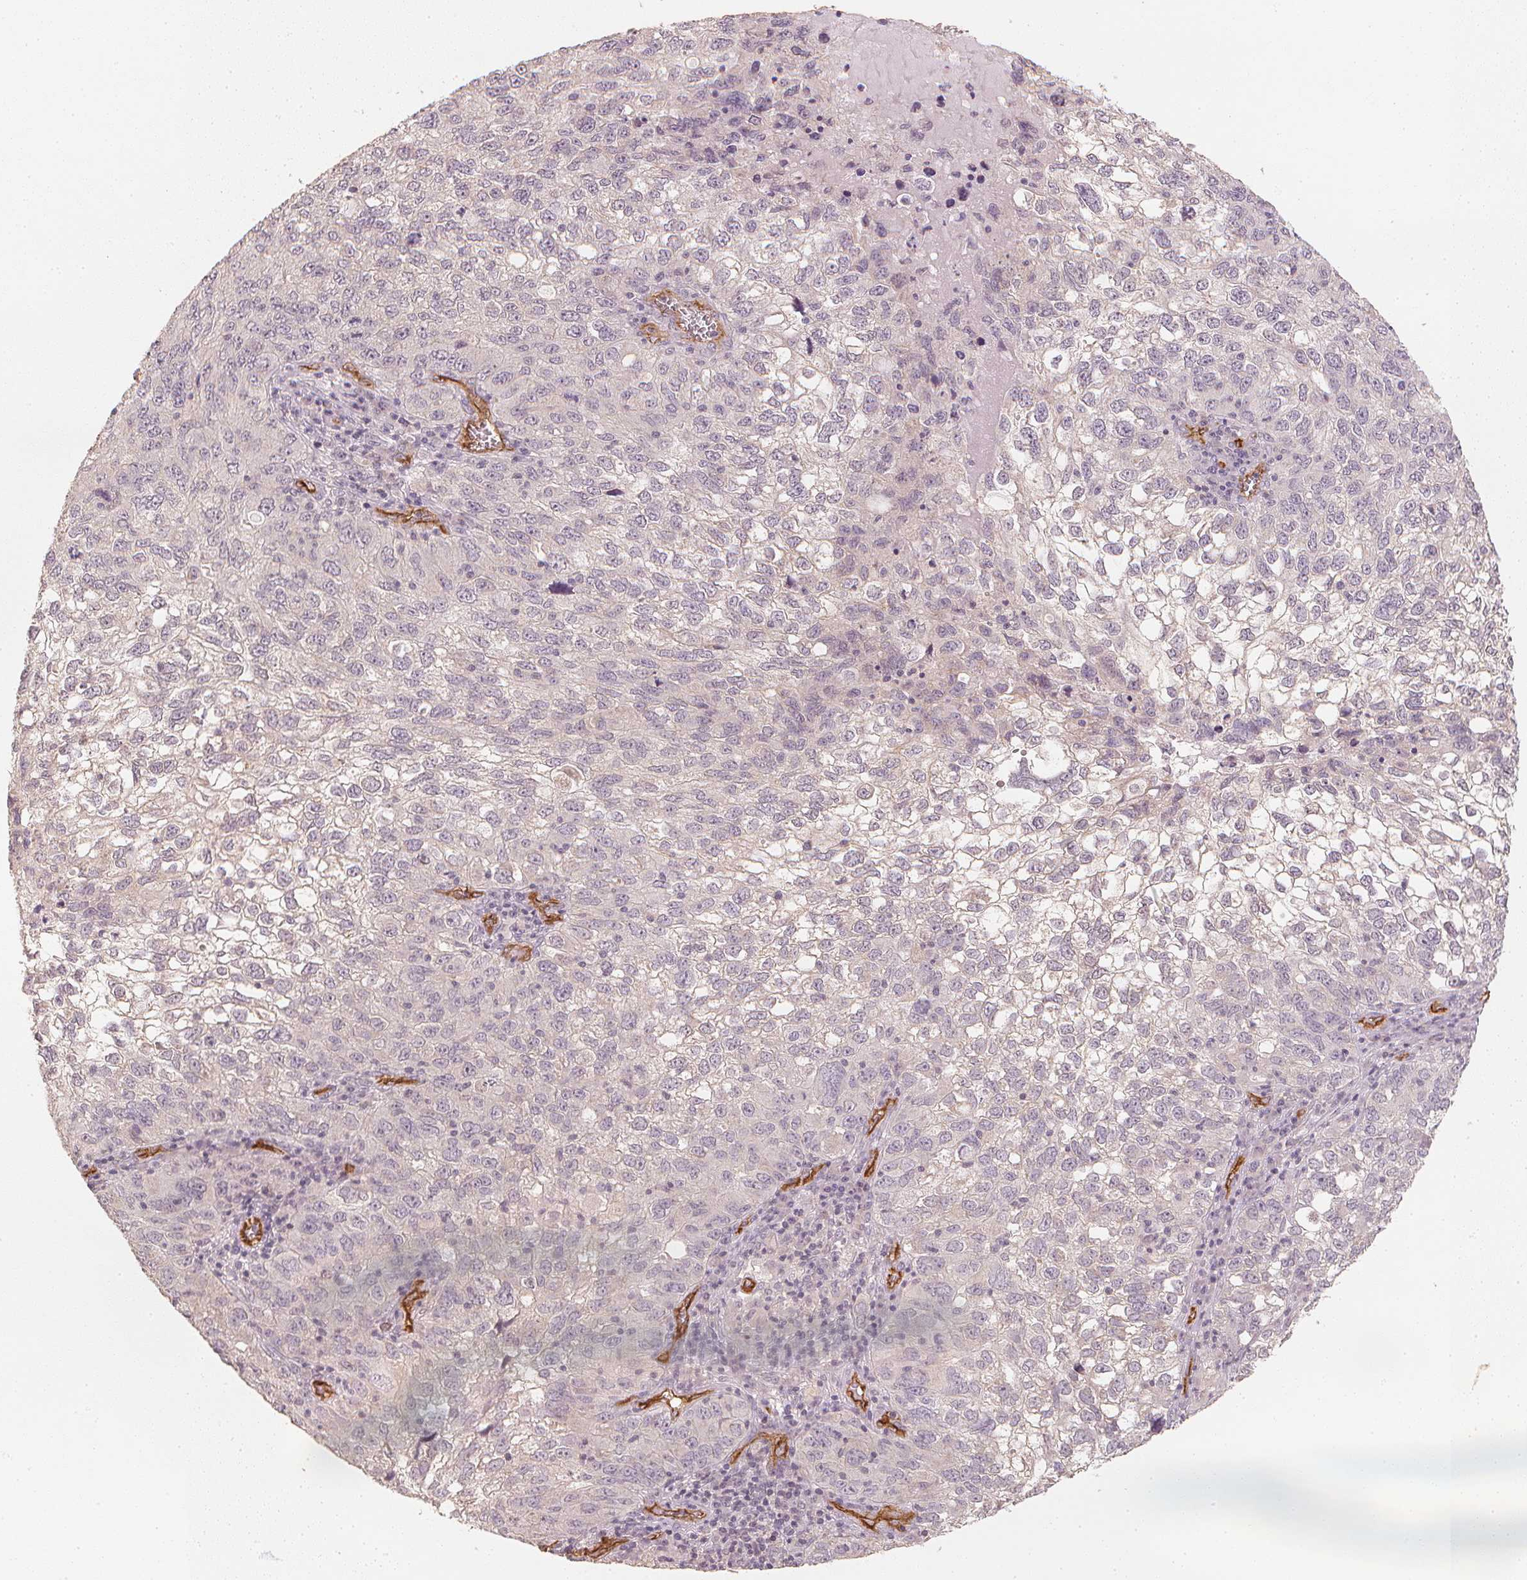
{"staining": {"intensity": "negative", "quantity": "none", "location": "none"}, "tissue": "cervical cancer", "cell_type": "Tumor cells", "image_type": "cancer", "snomed": [{"axis": "morphology", "description": "Squamous cell carcinoma, NOS"}, {"axis": "topography", "description": "Cervix"}], "caption": "There is no significant staining in tumor cells of cervical squamous cell carcinoma.", "gene": "CIB1", "patient": {"sex": "female", "age": 55}}